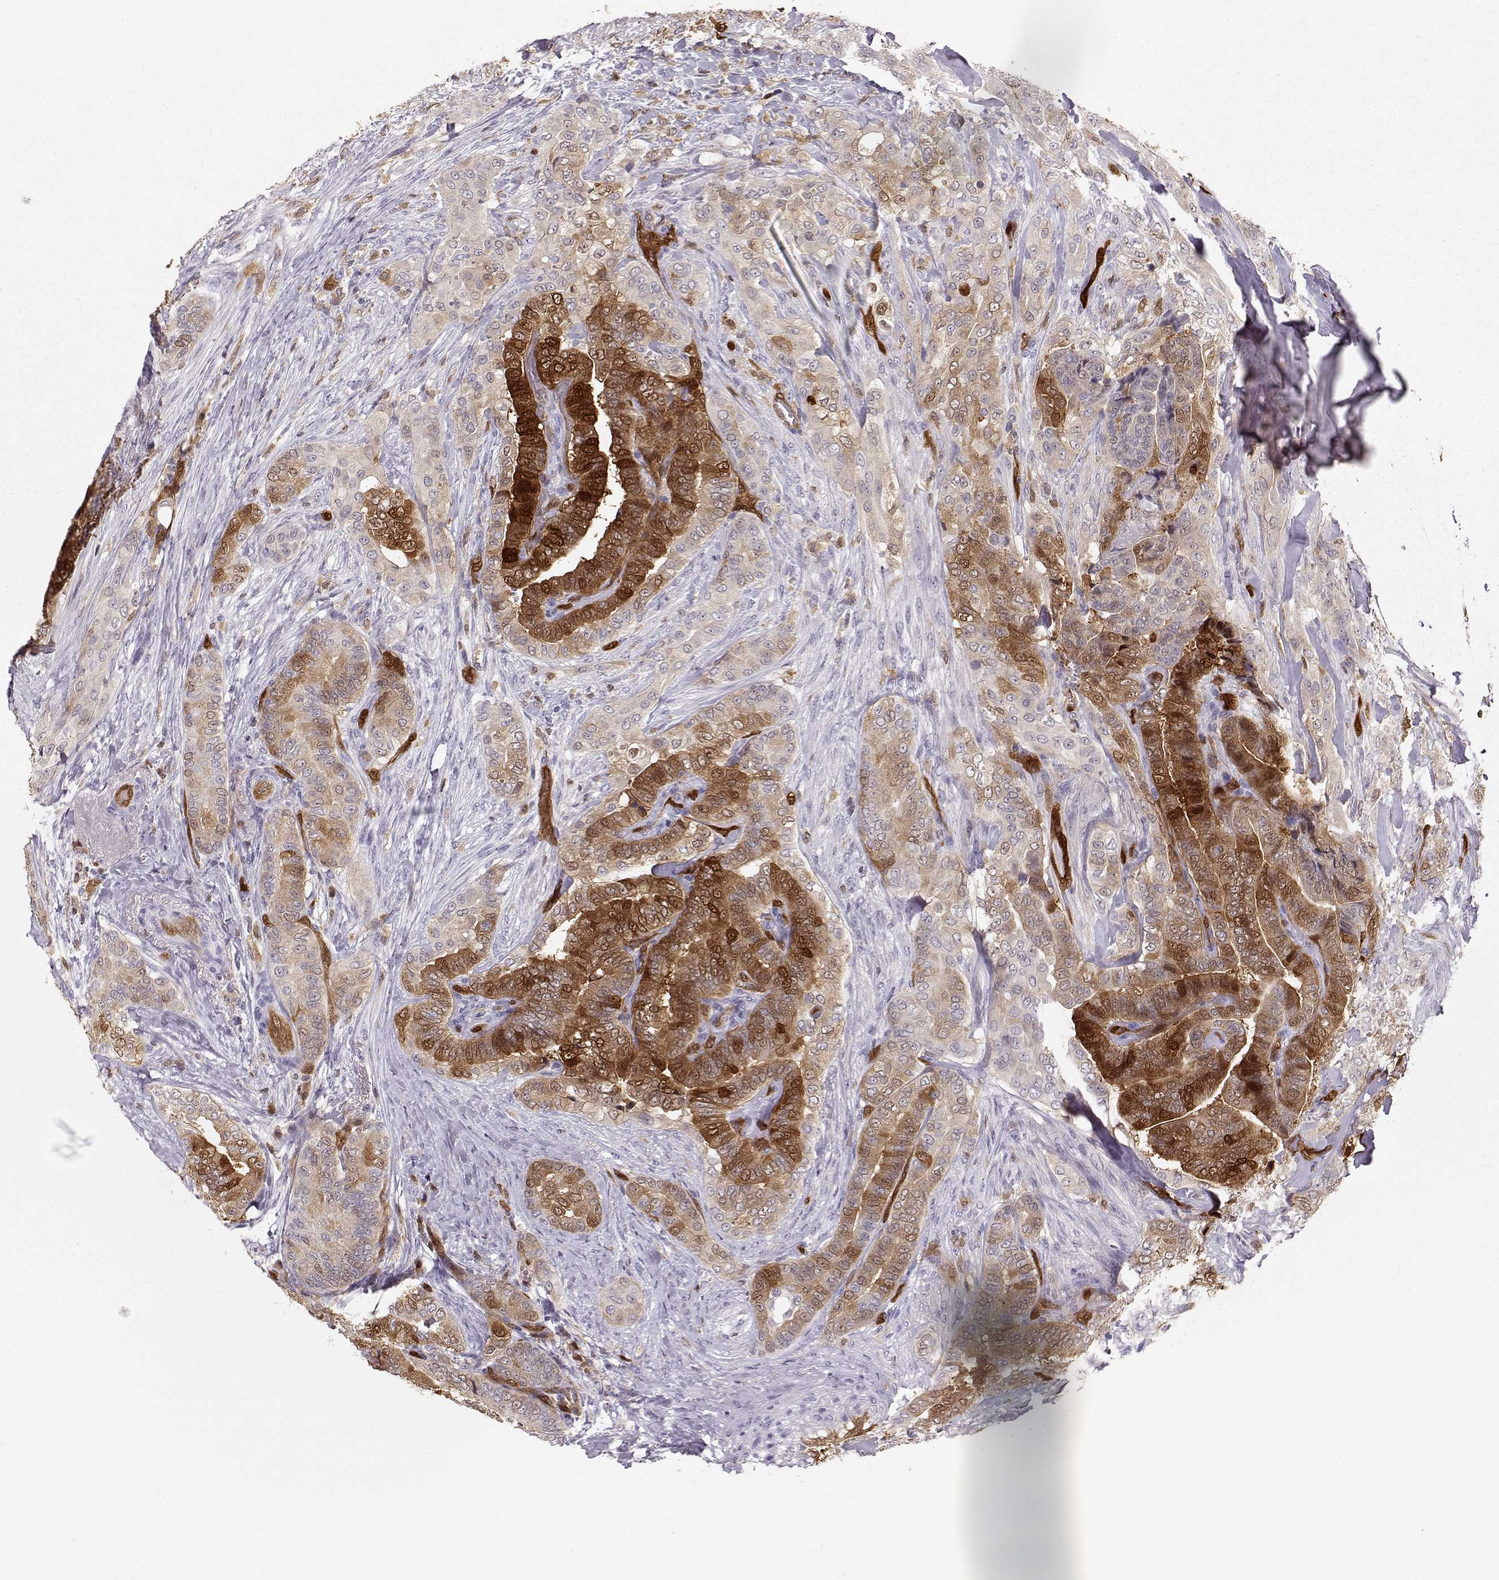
{"staining": {"intensity": "strong", "quantity": "25%-75%", "location": "cytoplasmic/membranous"}, "tissue": "thyroid cancer", "cell_type": "Tumor cells", "image_type": "cancer", "snomed": [{"axis": "morphology", "description": "Papillary adenocarcinoma, NOS"}, {"axis": "topography", "description": "Thyroid gland"}], "caption": "Tumor cells display high levels of strong cytoplasmic/membranous positivity in approximately 25%-75% of cells in human thyroid cancer.", "gene": "PNP", "patient": {"sex": "male", "age": 61}}